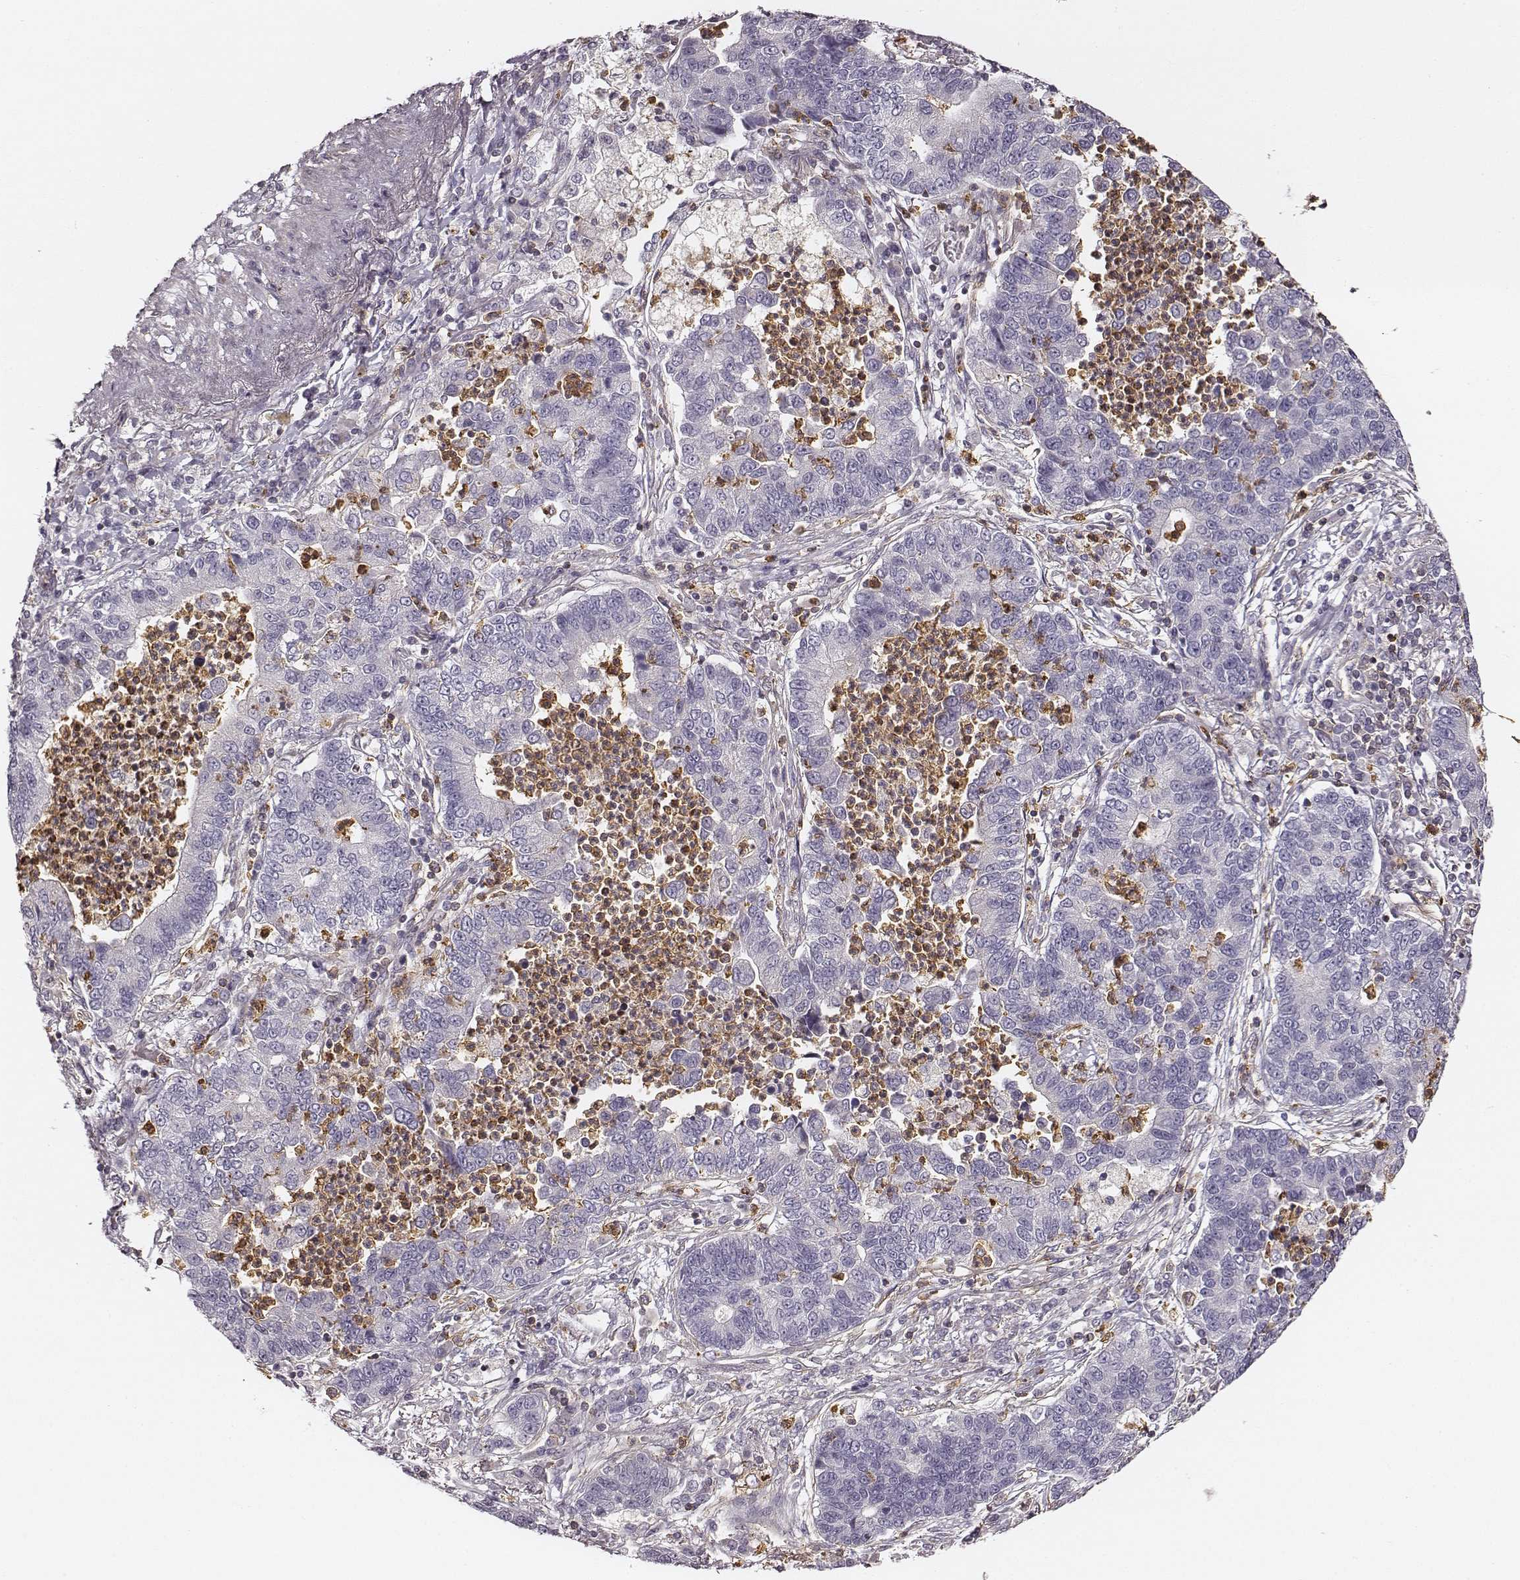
{"staining": {"intensity": "negative", "quantity": "none", "location": "none"}, "tissue": "lung cancer", "cell_type": "Tumor cells", "image_type": "cancer", "snomed": [{"axis": "morphology", "description": "Adenocarcinoma, NOS"}, {"axis": "topography", "description": "Lung"}], "caption": "DAB (3,3'-diaminobenzidine) immunohistochemical staining of human adenocarcinoma (lung) shows no significant staining in tumor cells.", "gene": "ZYX", "patient": {"sex": "female", "age": 57}}